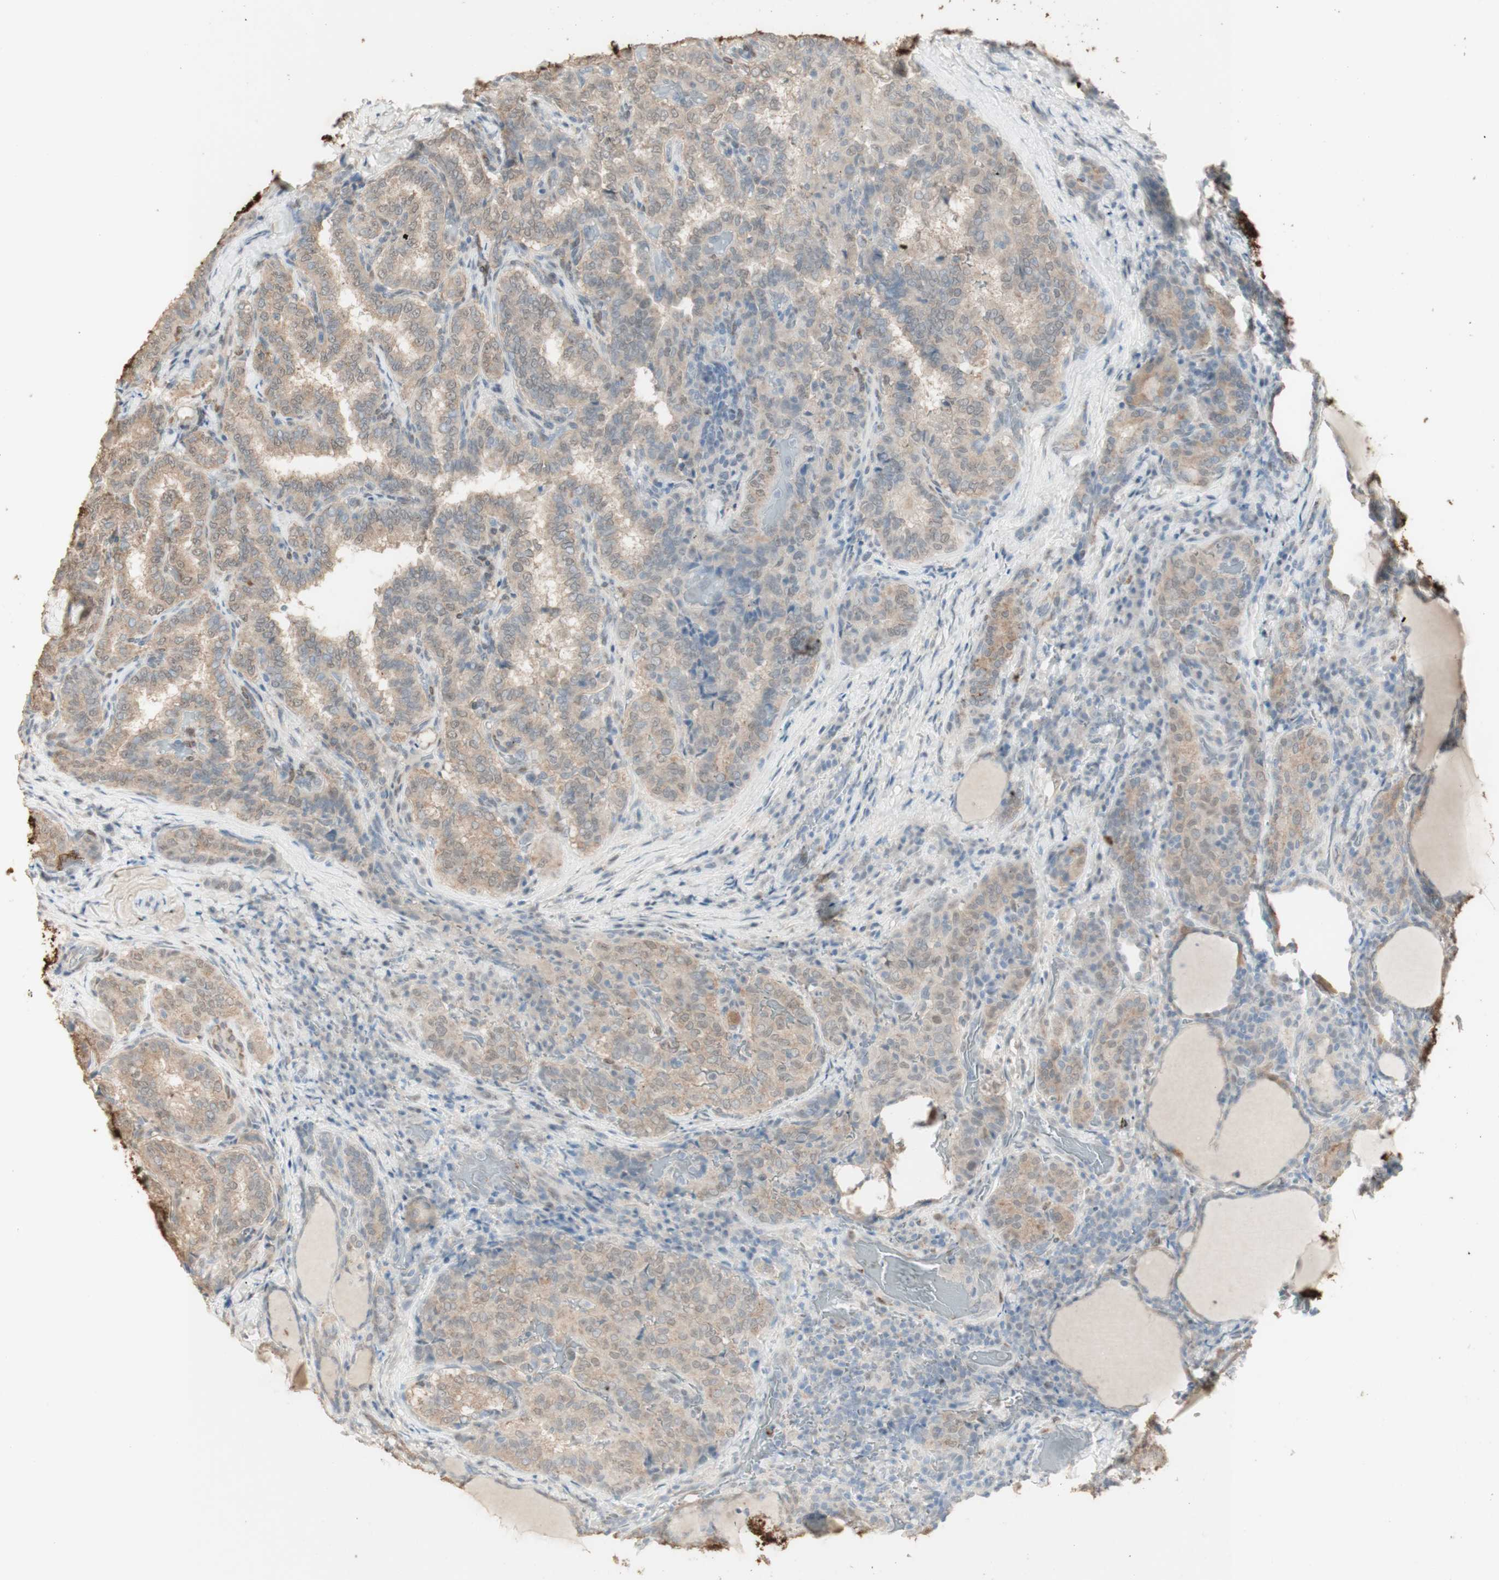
{"staining": {"intensity": "weak", "quantity": "25%-75%", "location": "cytoplasmic/membranous,nuclear"}, "tissue": "thyroid cancer", "cell_type": "Tumor cells", "image_type": "cancer", "snomed": [{"axis": "morphology", "description": "Normal tissue, NOS"}, {"axis": "morphology", "description": "Papillary adenocarcinoma, NOS"}, {"axis": "topography", "description": "Thyroid gland"}], "caption": "Tumor cells reveal low levels of weak cytoplasmic/membranous and nuclear staining in about 25%-75% of cells in papillary adenocarcinoma (thyroid).", "gene": "MUC3A", "patient": {"sex": "female", "age": 30}}